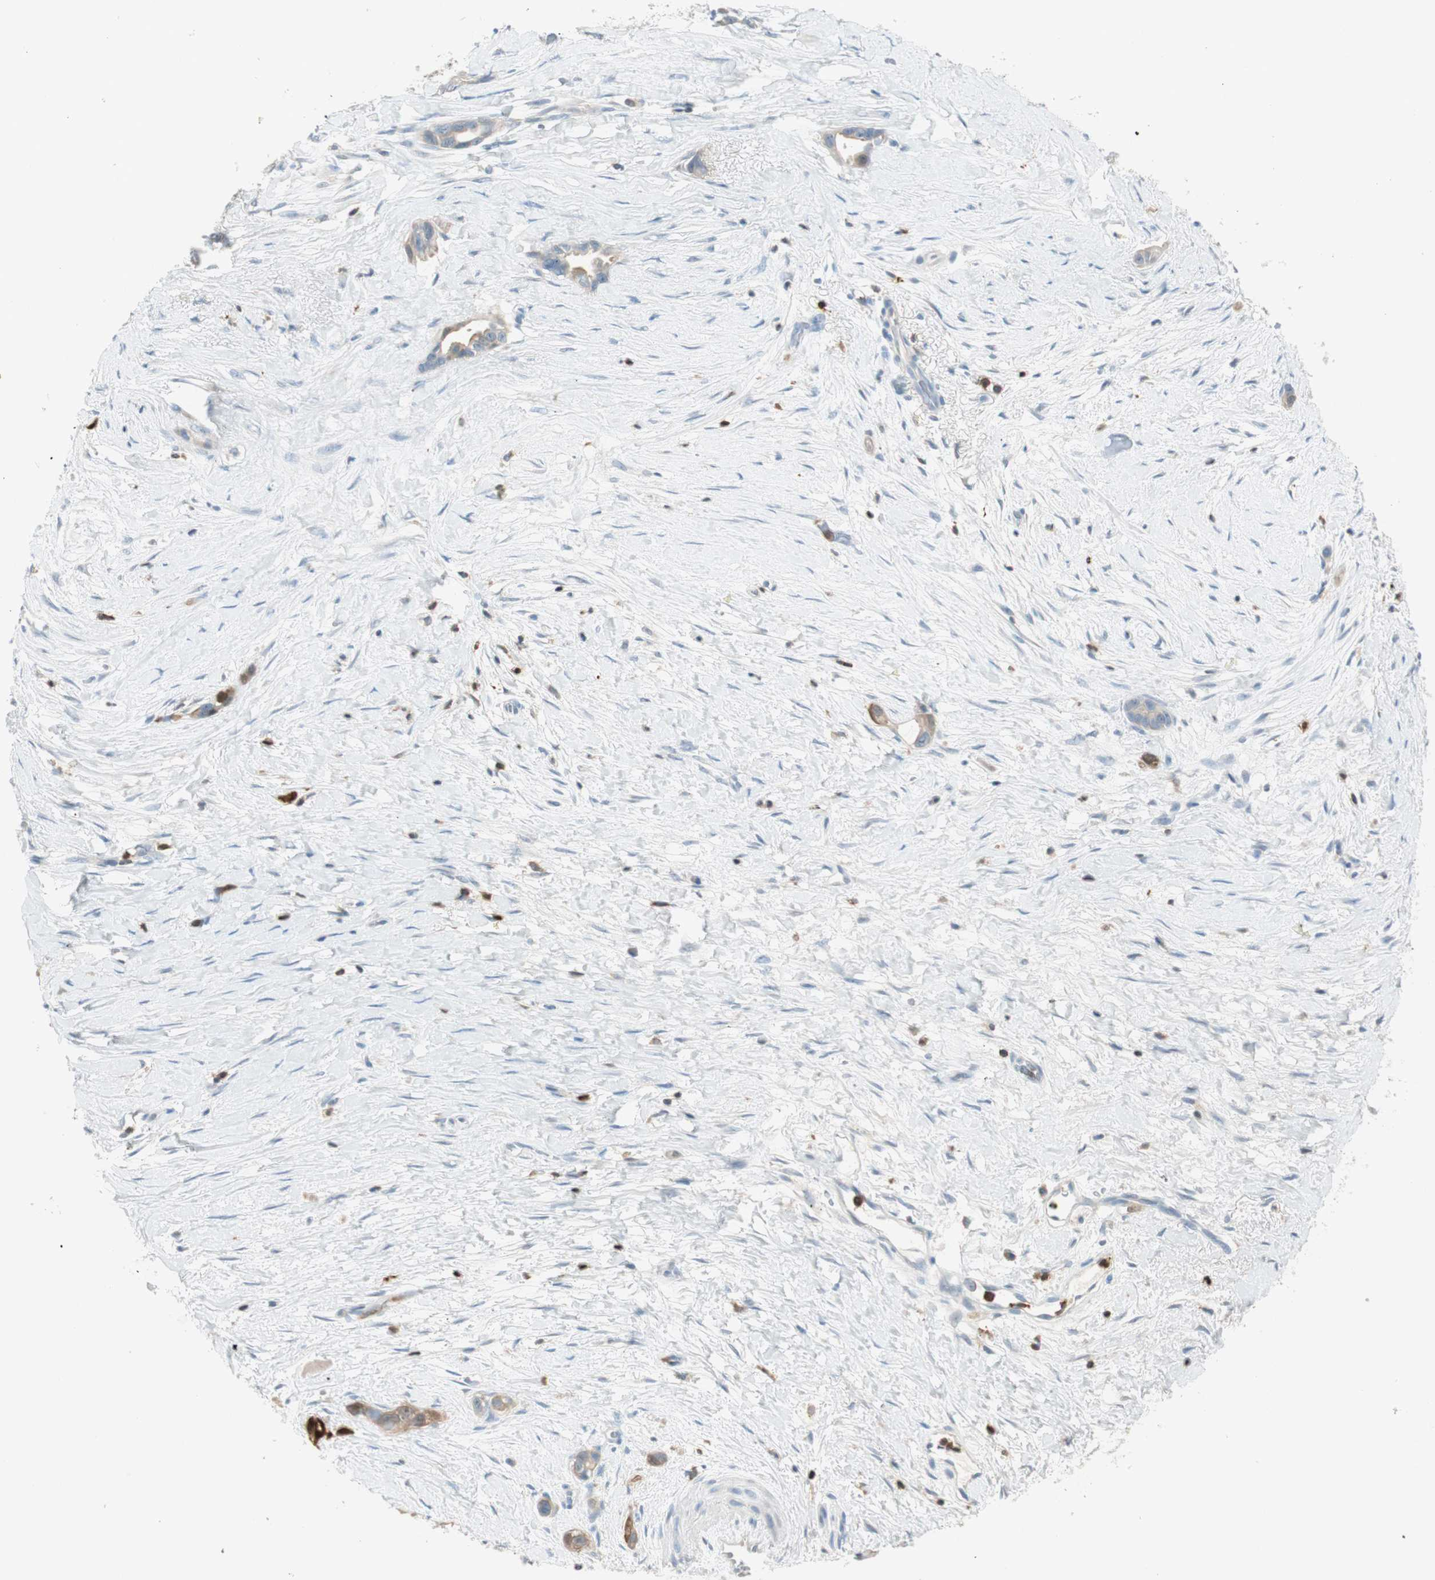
{"staining": {"intensity": "moderate", "quantity": "25%-75%", "location": "cytoplasmic/membranous"}, "tissue": "liver cancer", "cell_type": "Tumor cells", "image_type": "cancer", "snomed": [{"axis": "morphology", "description": "Cholangiocarcinoma"}, {"axis": "topography", "description": "Liver"}], "caption": "Immunohistochemical staining of liver cancer demonstrates medium levels of moderate cytoplasmic/membranous expression in about 25%-75% of tumor cells.", "gene": "HPGD", "patient": {"sex": "female", "age": 65}}